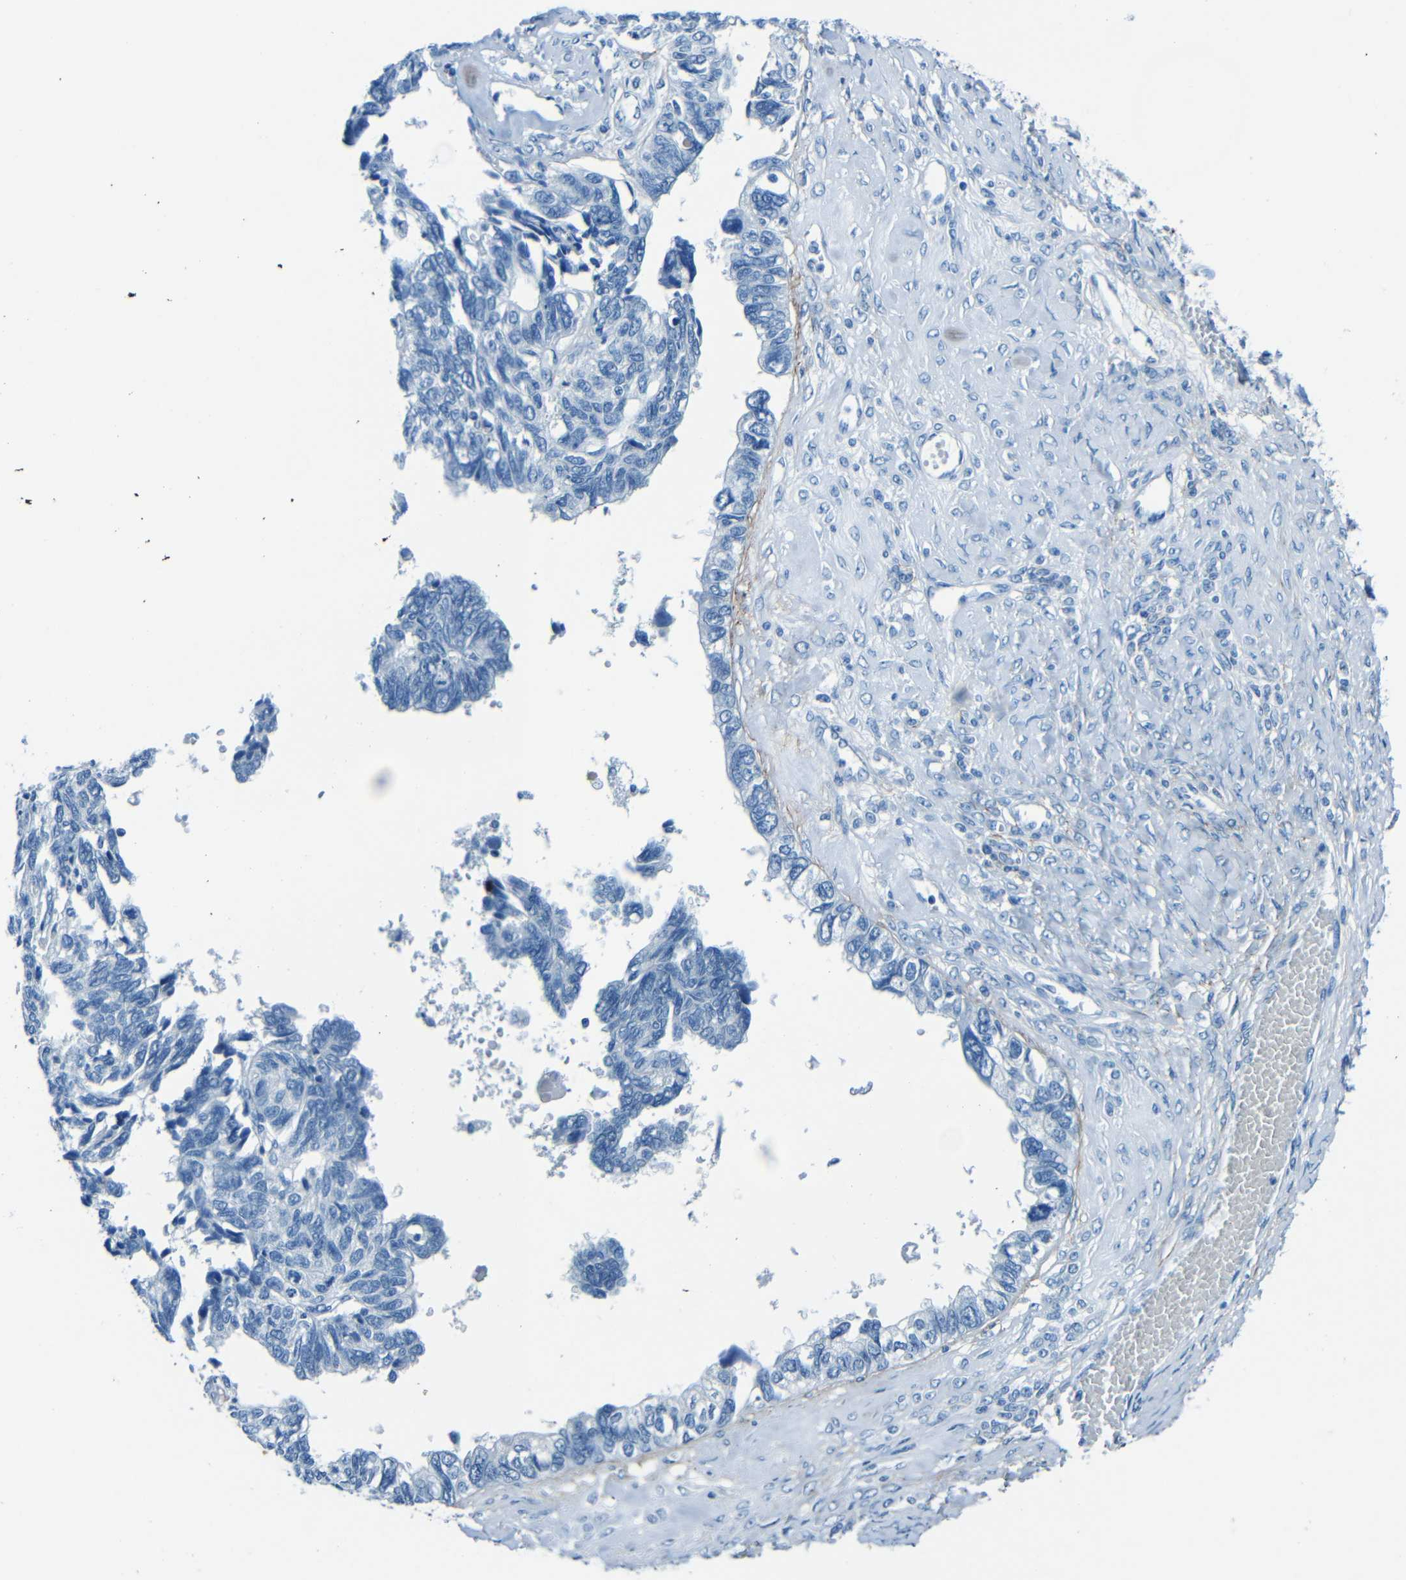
{"staining": {"intensity": "negative", "quantity": "none", "location": "none"}, "tissue": "ovarian cancer", "cell_type": "Tumor cells", "image_type": "cancer", "snomed": [{"axis": "morphology", "description": "Cystadenocarcinoma, serous, NOS"}, {"axis": "topography", "description": "Ovary"}], "caption": "The histopathology image shows no significant positivity in tumor cells of ovarian serous cystadenocarcinoma.", "gene": "FBN2", "patient": {"sex": "female", "age": 79}}